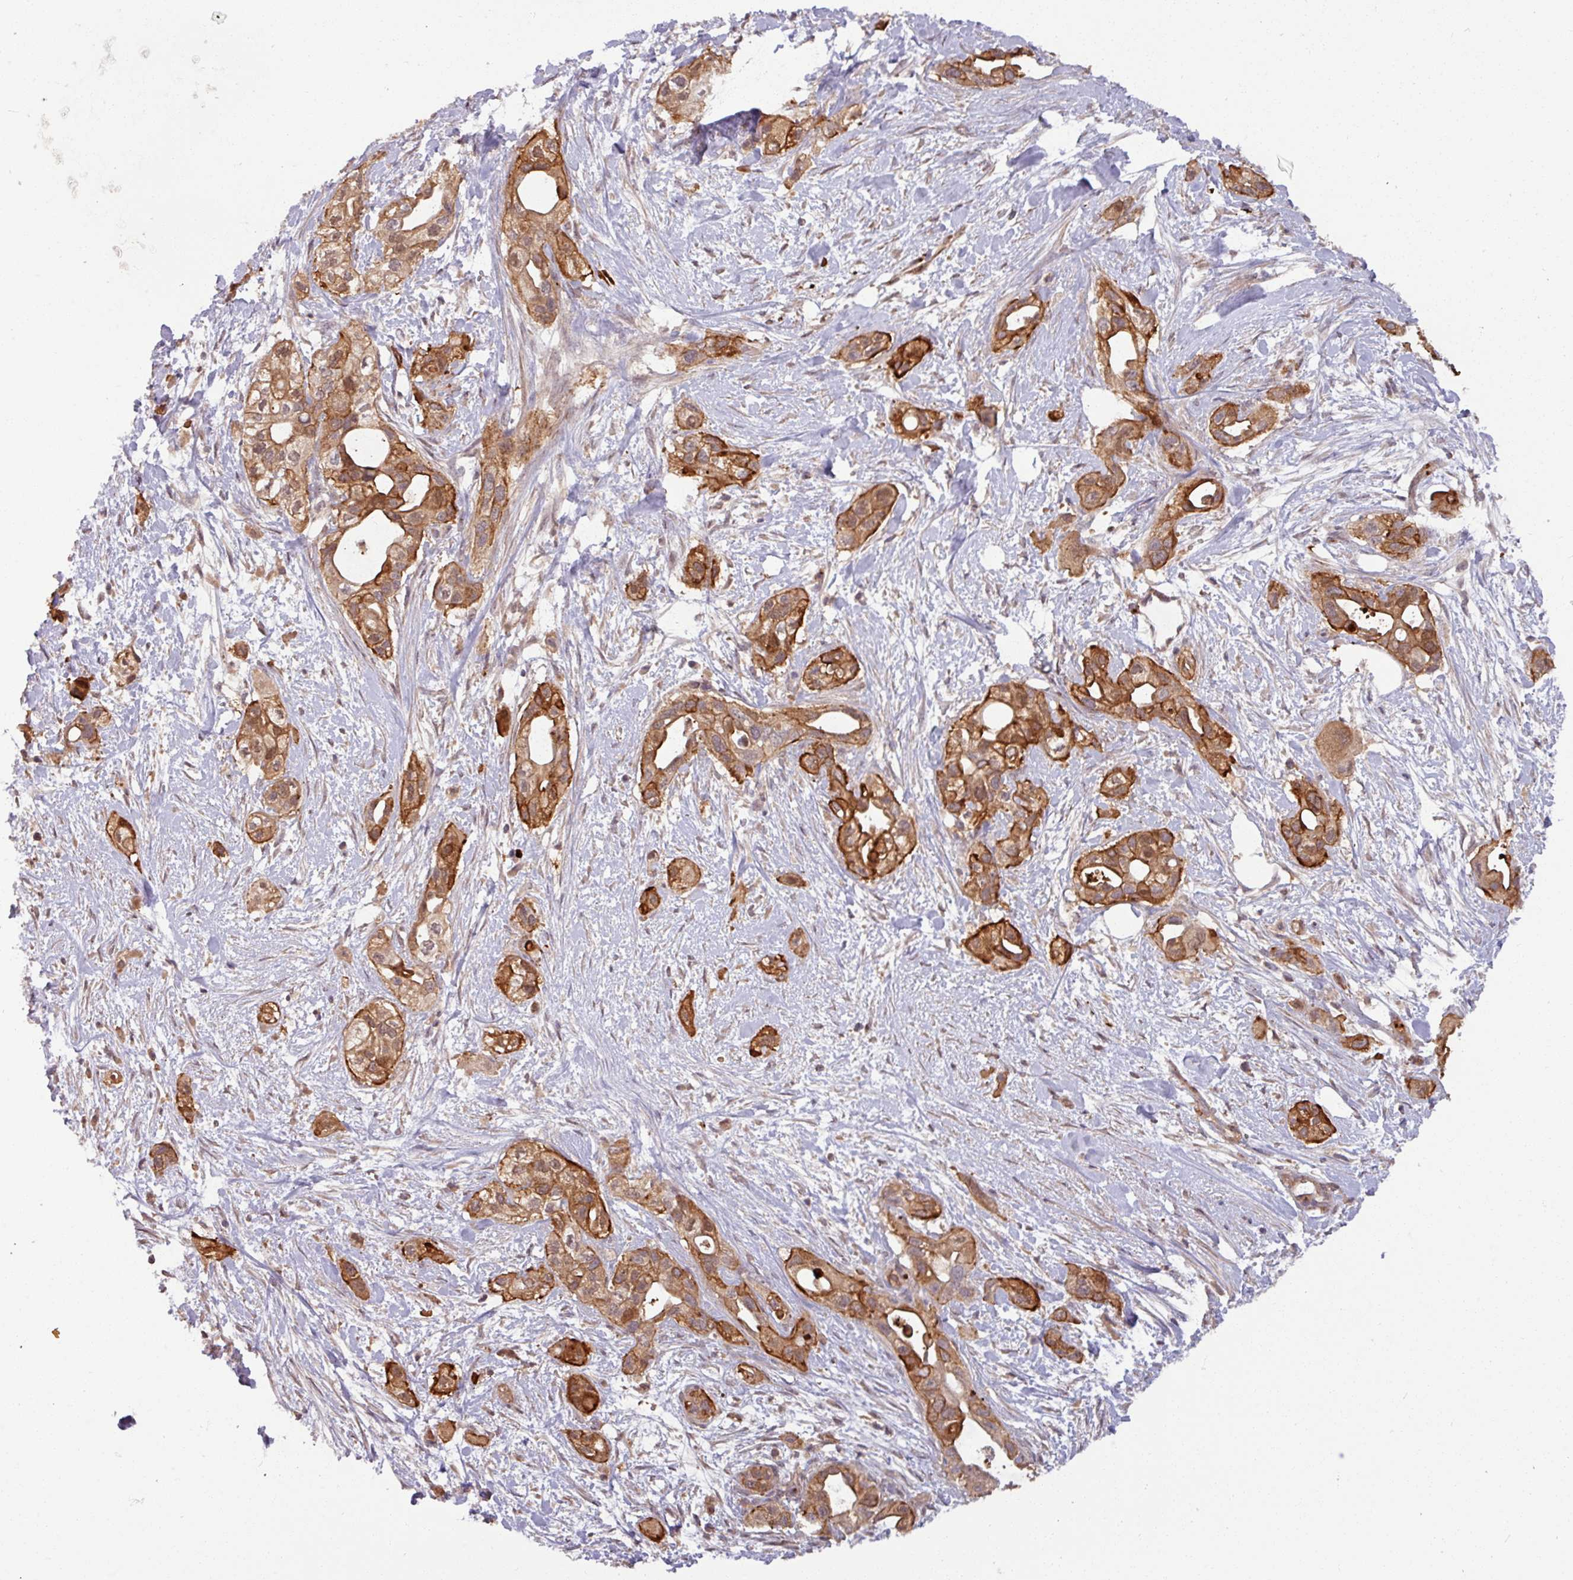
{"staining": {"intensity": "strong", "quantity": ">75%", "location": "cytoplasmic/membranous"}, "tissue": "pancreatic cancer", "cell_type": "Tumor cells", "image_type": "cancer", "snomed": [{"axis": "morphology", "description": "Adenocarcinoma, NOS"}, {"axis": "topography", "description": "Pancreas"}], "caption": "Pancreatic cancer stained with DAB immunohistochemistry (IHC) shows high levels of strong cytoplasmic/membranous positivity in about >75% of tumor cells.", "gene": "TUSC3", "patient": {"sex": "male", "age": 44}}